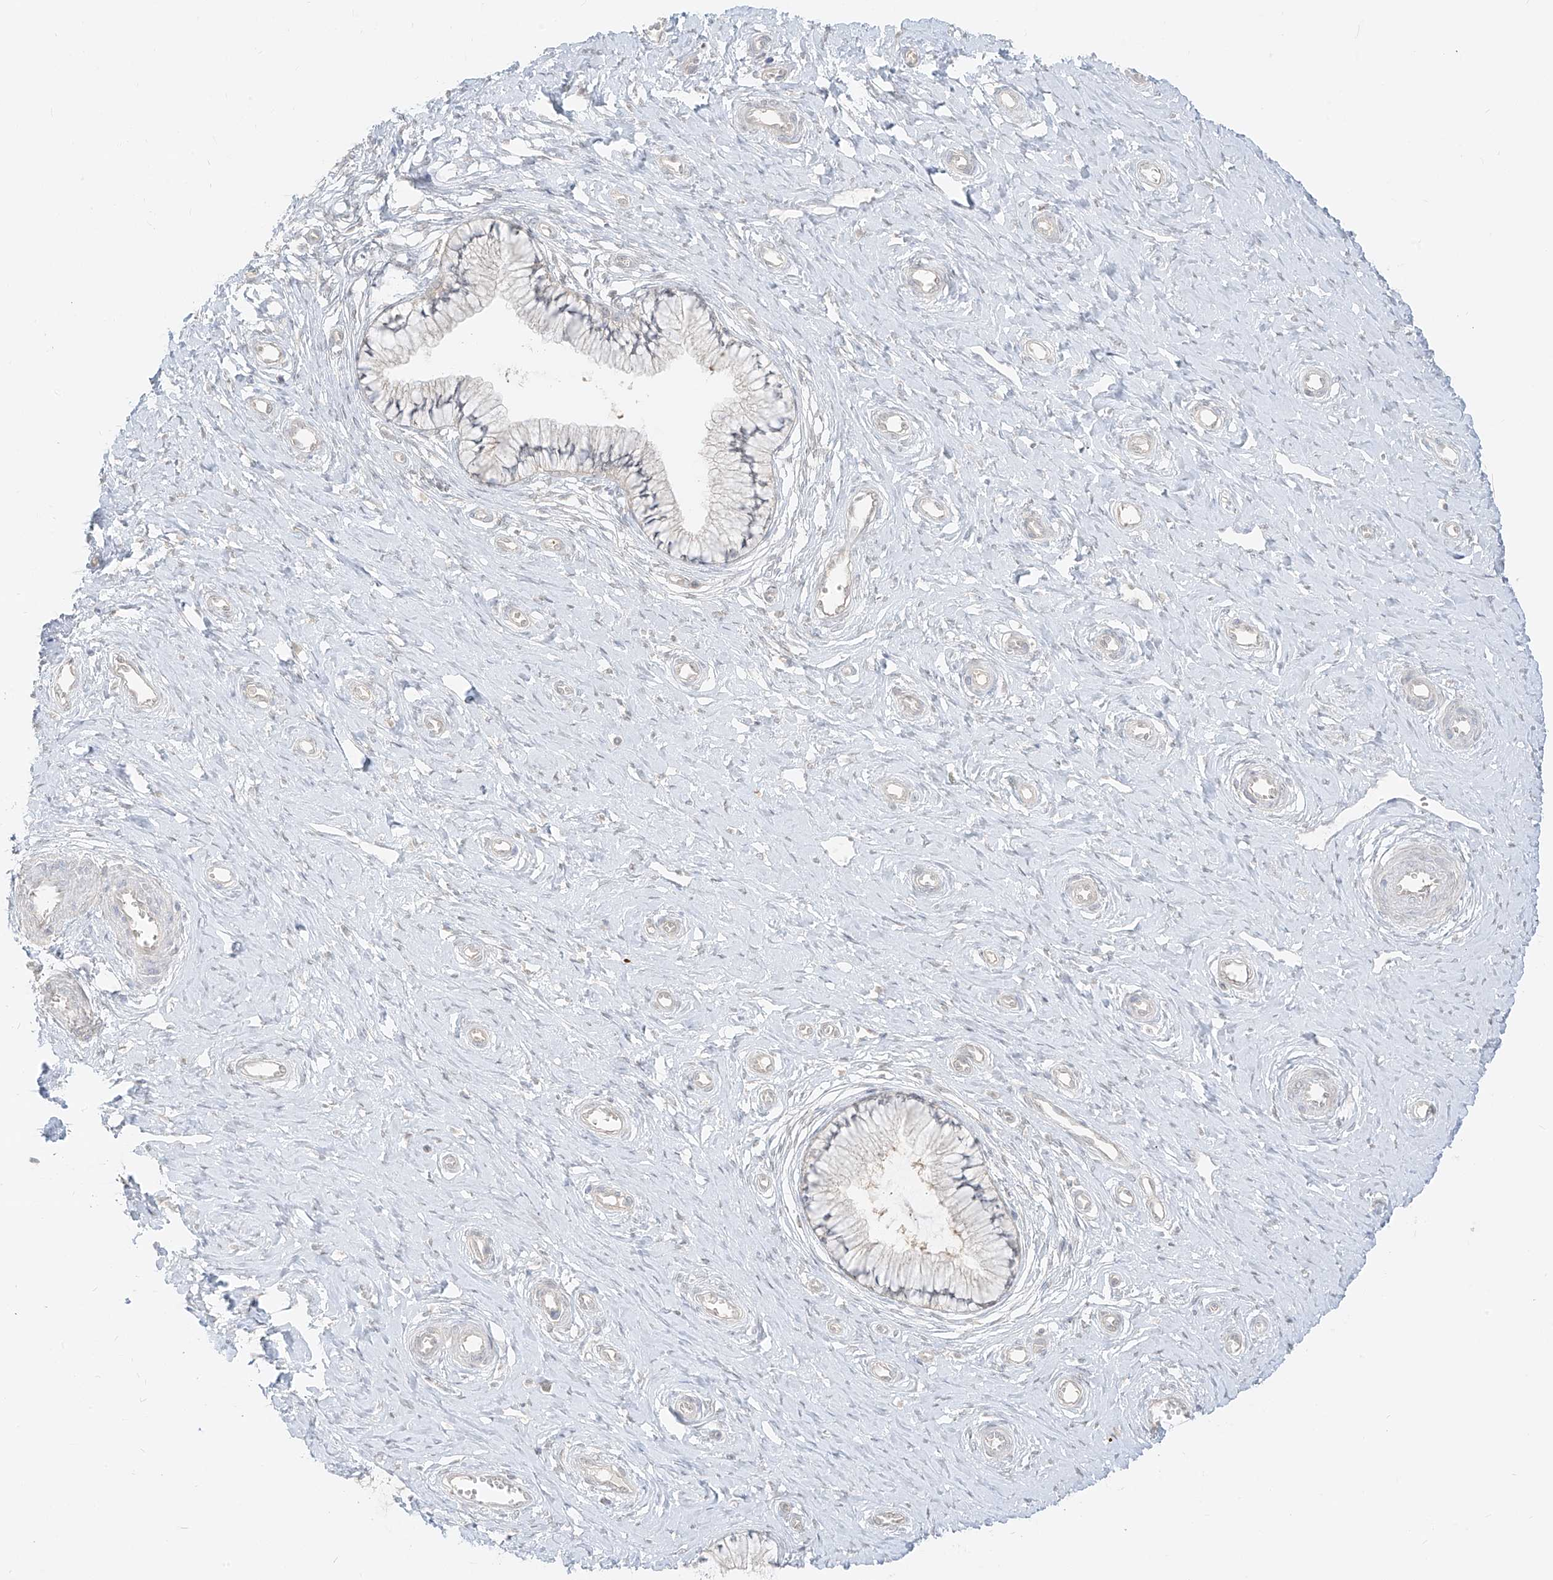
{"staining": {"intensity": "negative", "quantity": "none", "location": "none"}, "tissue": "cervix", "cell_type": "Glandular cells", "image_type": "normal", "snomed": [{"axis": "morphology", "description": "Normal tissue, NOS"}, {"axis": "topography", "description": "Cervix"}], "caption": "Cervix stained for a protein using IHC reveals no staining glandular cells.", "gene": "LIPT1", "patient": {"sex": "female", "age": 36}}